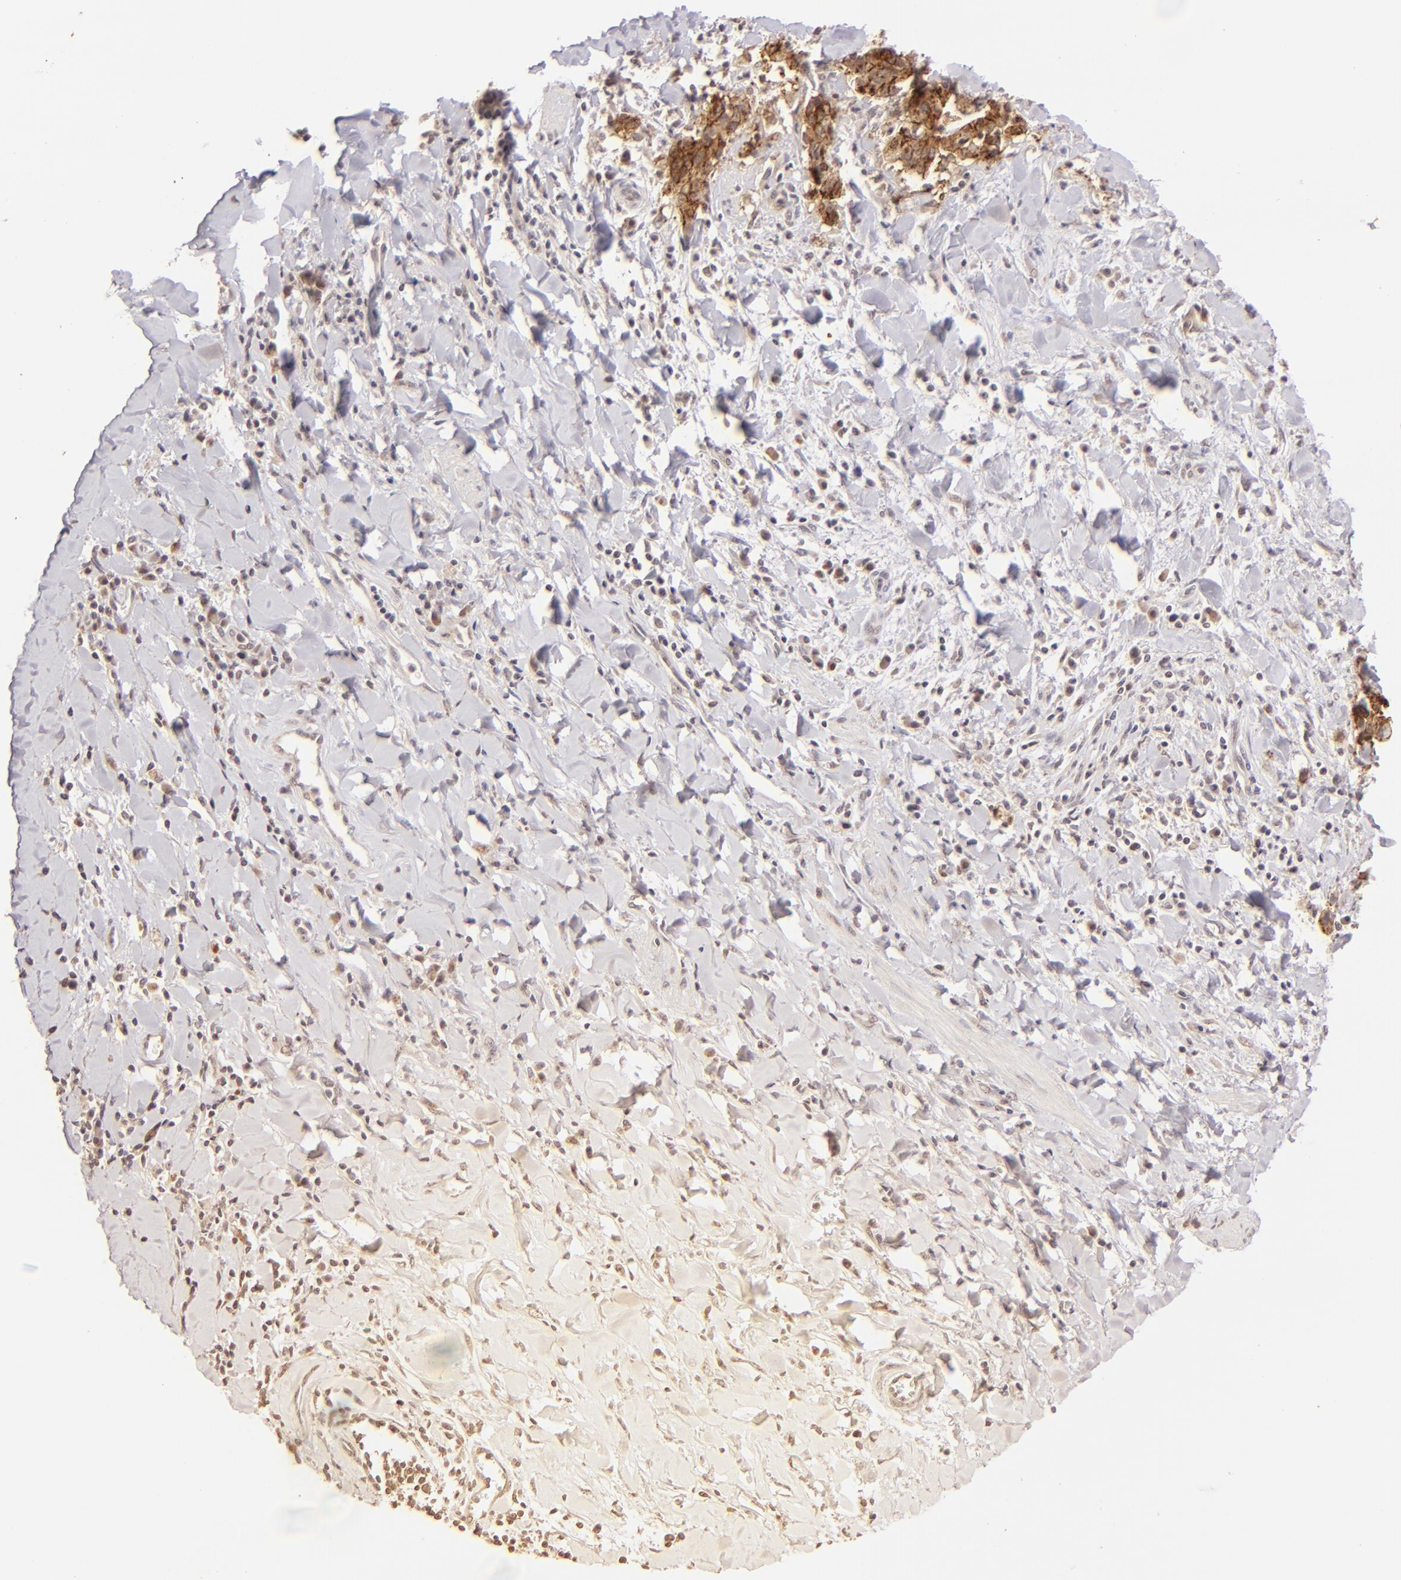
{"staining": {"intensity": "strong", "quantity": ">75%", "location": "cytoplasmic/membranous"}, "tissue": "liver cancer", "cell_type": "Tumor cells", "image_type": "cancer", "snomed": [{"axis": "morphology", "description": "Cholangiocarcinoma"}, {"axis": "topography", "description": "Liver"}], "caption": "There is high levels of strong cytoplasmic/membranous expression in tumor cells of liver cancer, as demonstrated by immunohistochemical staining (brown color).", "gene": "CLDN1", "patient": {"sex": "male", "age": 57}}